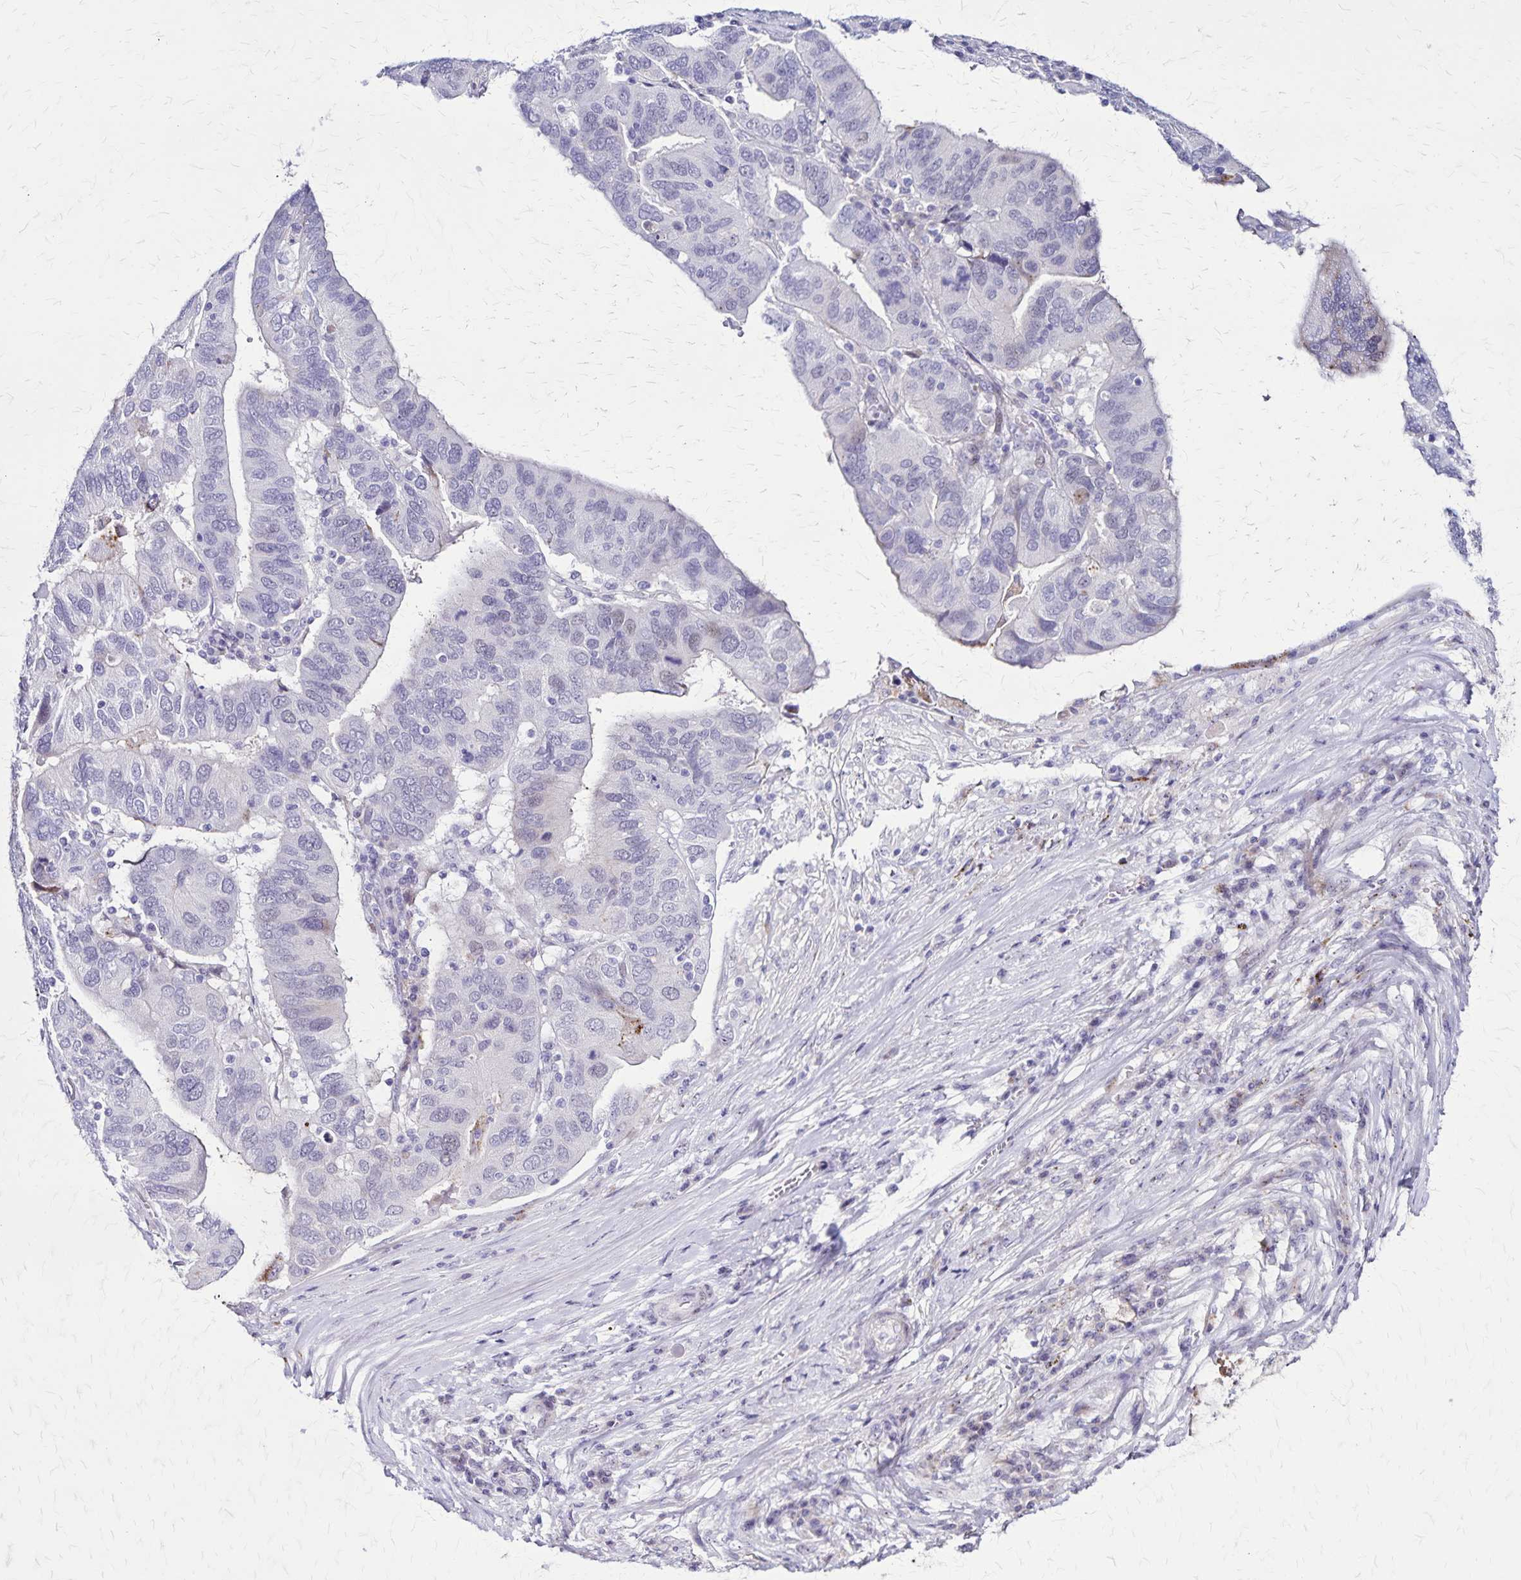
{"staining": {"intensity": "negative", "quantity": "none", "location": "none"}, "tissue": "ovarian cancer", "cell_type": "Tumor cells", "image_type": "cancer", "snomed": [{"axis": "morphology", "description": "Cystadenocarcinoma, serous, NOS"}, {"axis": "topography", "description": "Ovary"}], "caption": "High power microscopy micrograph of an IHC photomicrograph of ovarian cancer (serous cystadenocarcinoma), revealing no significant positivity in tumor cells. The staining was performed using DAB (3,3'-diaminobenzidine) to visualize the protein expression in brown, while the nuclei were stained in blue with hematoxylin (Magnification: 20x).", "gene": "OR51B5", "patient": {"sex": "female", "age": 79}}